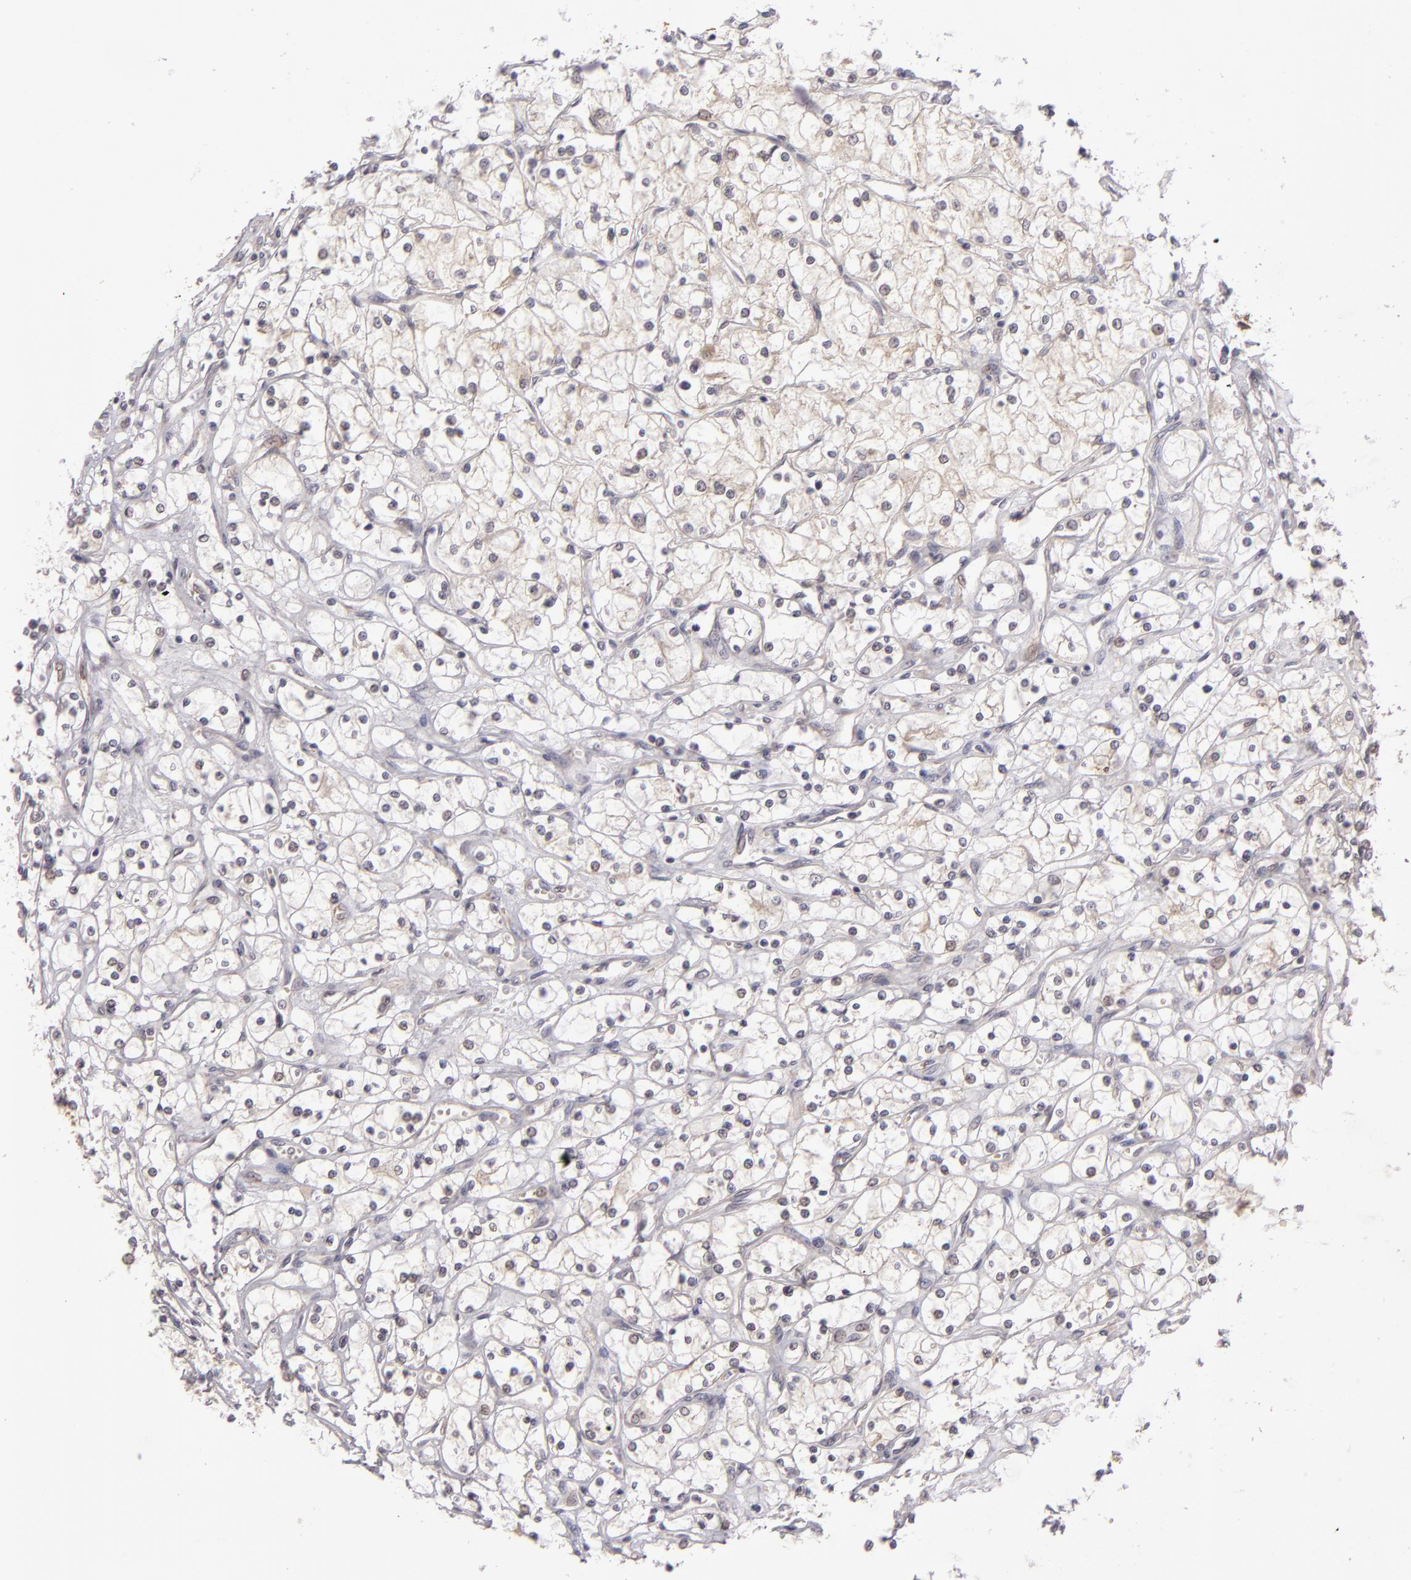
{"staining": {"intensity": "moderate", "quantity": ">75%", "location": "cytoplasmic/membranous"}, "tissue": "renal cancer", "cell_type": "Tumor cells", "image_type": "cancer", "snomed": [{"axis": "morphology", "description": "Adenocarcinoma, NOS"}, {"axis": "topography", "description": "Kidney"}], "caption": "This image exhibits IHC staining of human renal cancer (adenocarcinoma), with medium moderate cytoplasmic/membranous positivity in about >75% of tumor cells.", "gene": "SH2D4A", "patient": {"sex": "male", "age": 61}}